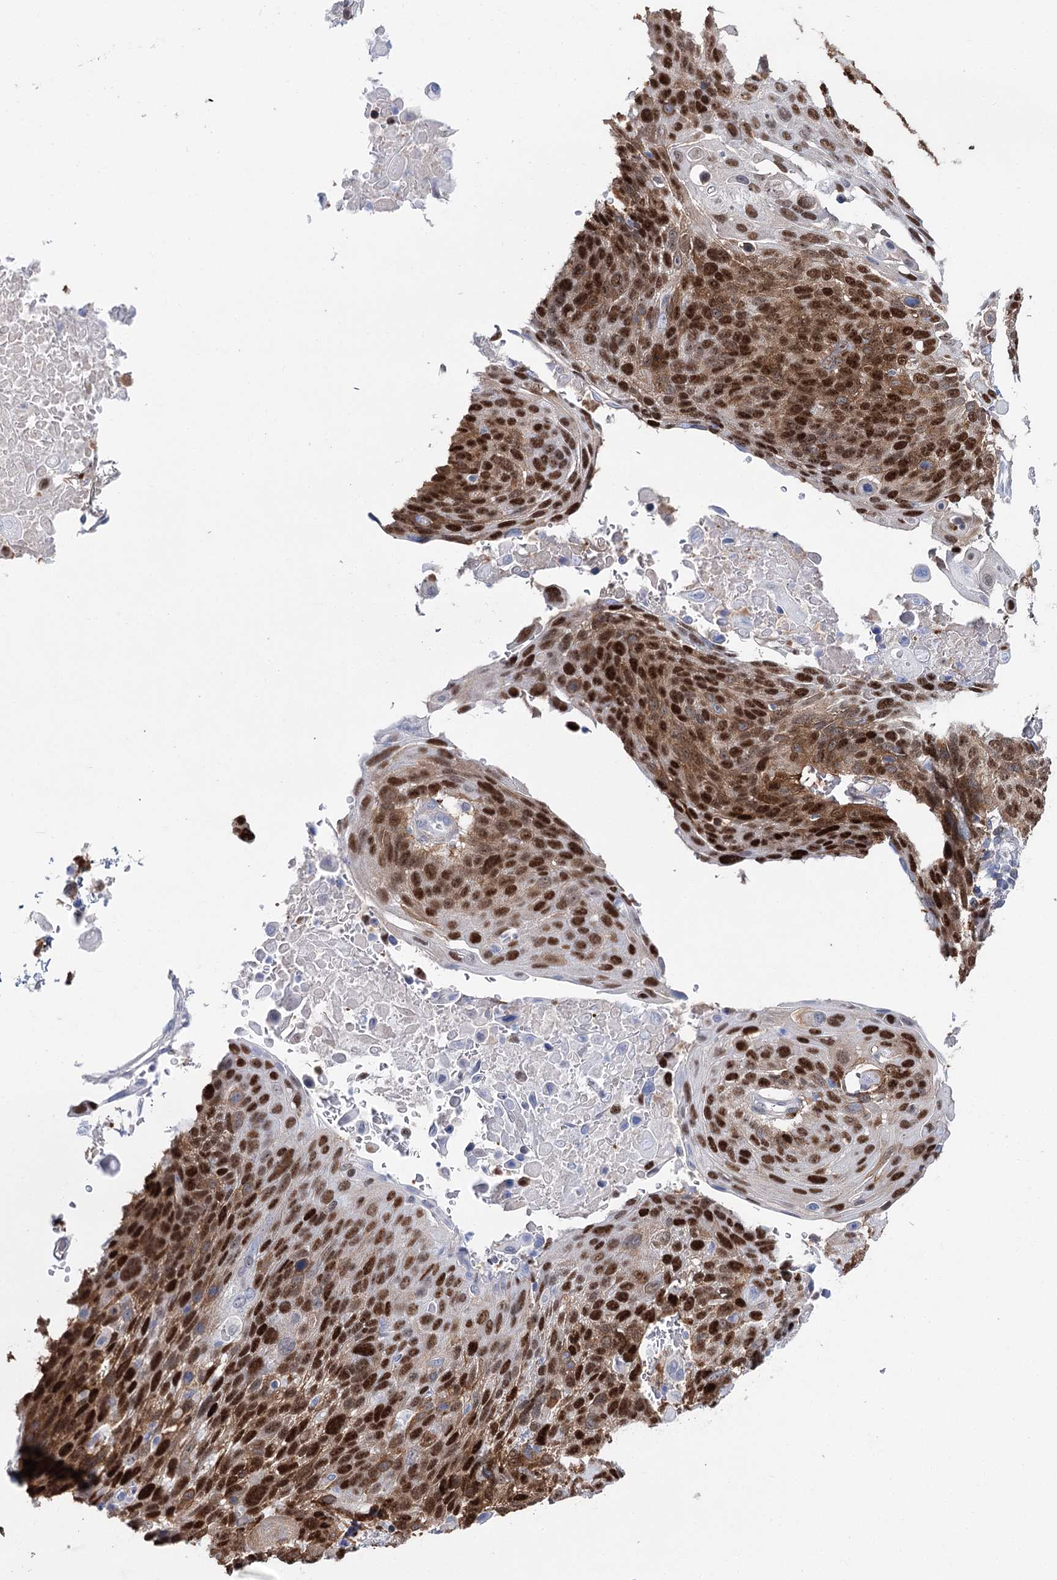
{"staining": {"intensity": "strong", "quantity": ">75%", "location": "nuclear"}, "tissue": "lung cancer", "cell_type": "Tumor cells", "image_type": "cancer", "snomed": [{"axis": "morphology", "description": "Squamous cell carcinoma, NOS"}, {"axis": "topography", "description": "Lung"}], "caption": "Squamous cell carcinoma (lung) stained for a protein demonstrates strong nuclear positivity in tumor cells.", "gene": "UGDH", "patient": {"sex": "male", "age": 66}}